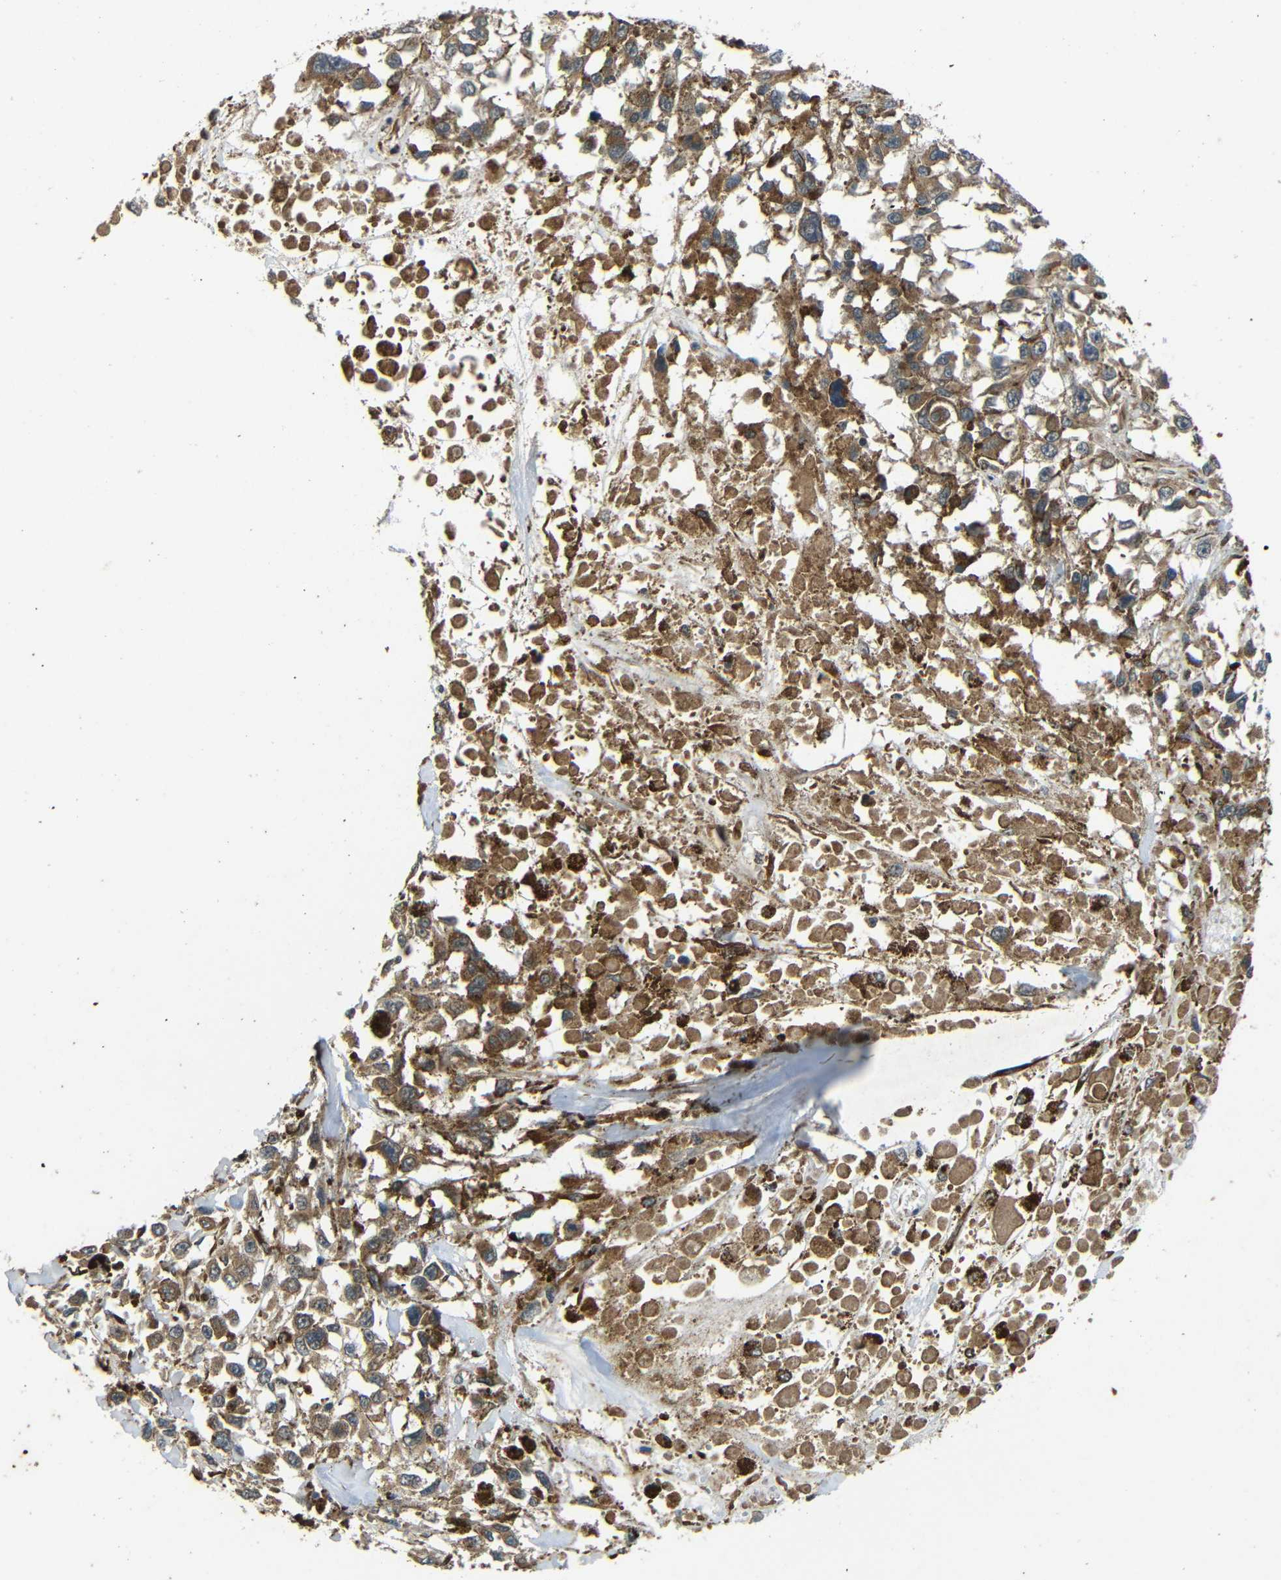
{"staining": {"intensity": "moderate", "quantity": ">75%", "location": "cytoplasmic/membranous"}, "tissue": "melanoma", "cell_type": "Tumor cells", "image_type": "cancer", "snomed": [{"axis": "morphology", "description": "Malignant melanoma, Metastatic site"}, {"axis": "topography", "description": "Lymph node"}], "caption": "Tumor cells display medium levels of moderate cytoplasmic/membranous positivity in approximately >75% of cells in melanoma.", "gene": "TRPC1", "patient": {"sex": "male", "age": 59}}